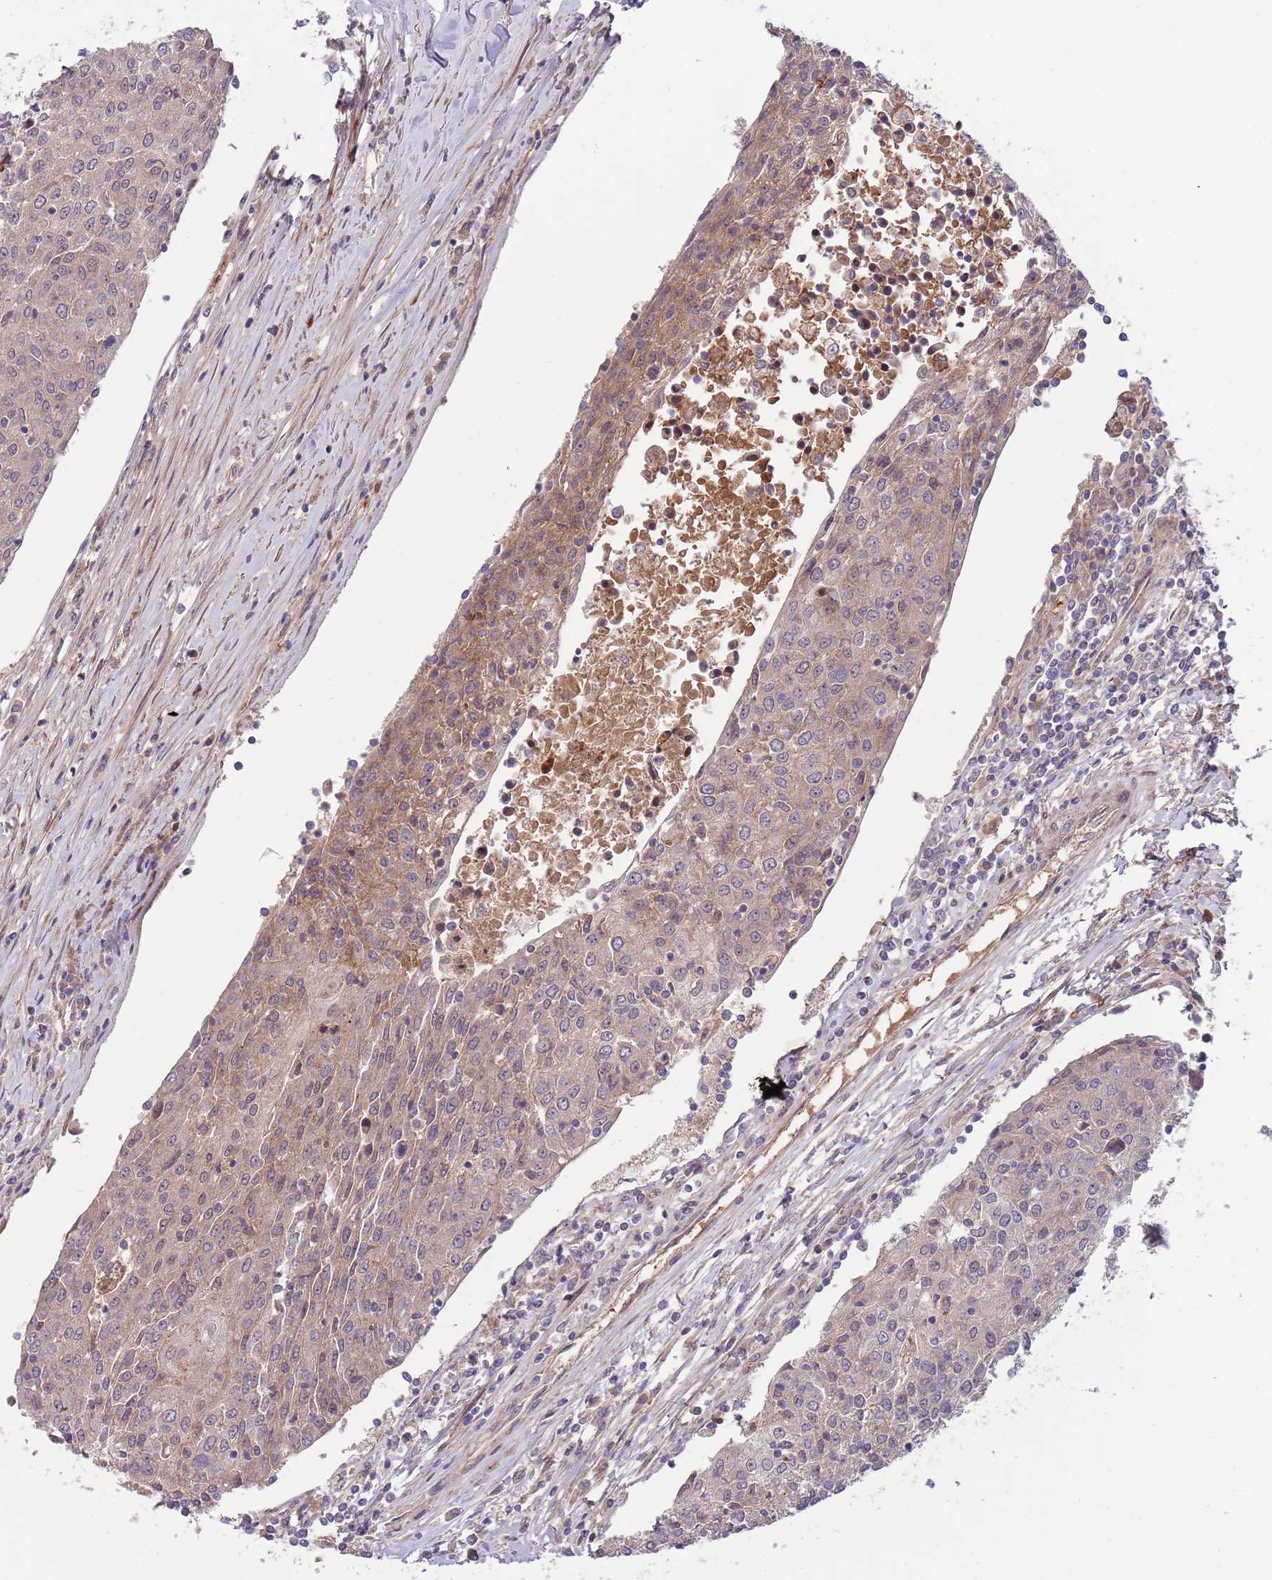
{"staining": {"intensity": "weak", "quantity": "25%-75%", "location": "cytoplasmic/membranous"}, "tissue": "urothelial cancer", "cell_type": "Tumor cells", "image_type": "cancer", "snomed": [{"axis": "morphology", "description": "Urothelial carcinoma, High grade"}, {"axis": "topography", "description": "Urinary bladder"}], "caption": "The image demonstrates immunohistochemical staining of urothelial cancer. There is weak cytoplasmic/membranous staining is seen in approximately 25%-75% of tumor cells. (DAB = brown stain, brightfield microscopy at high magnification).", "gene": "NT5DC4", "patient": {"sex": "female", "age": 85}}